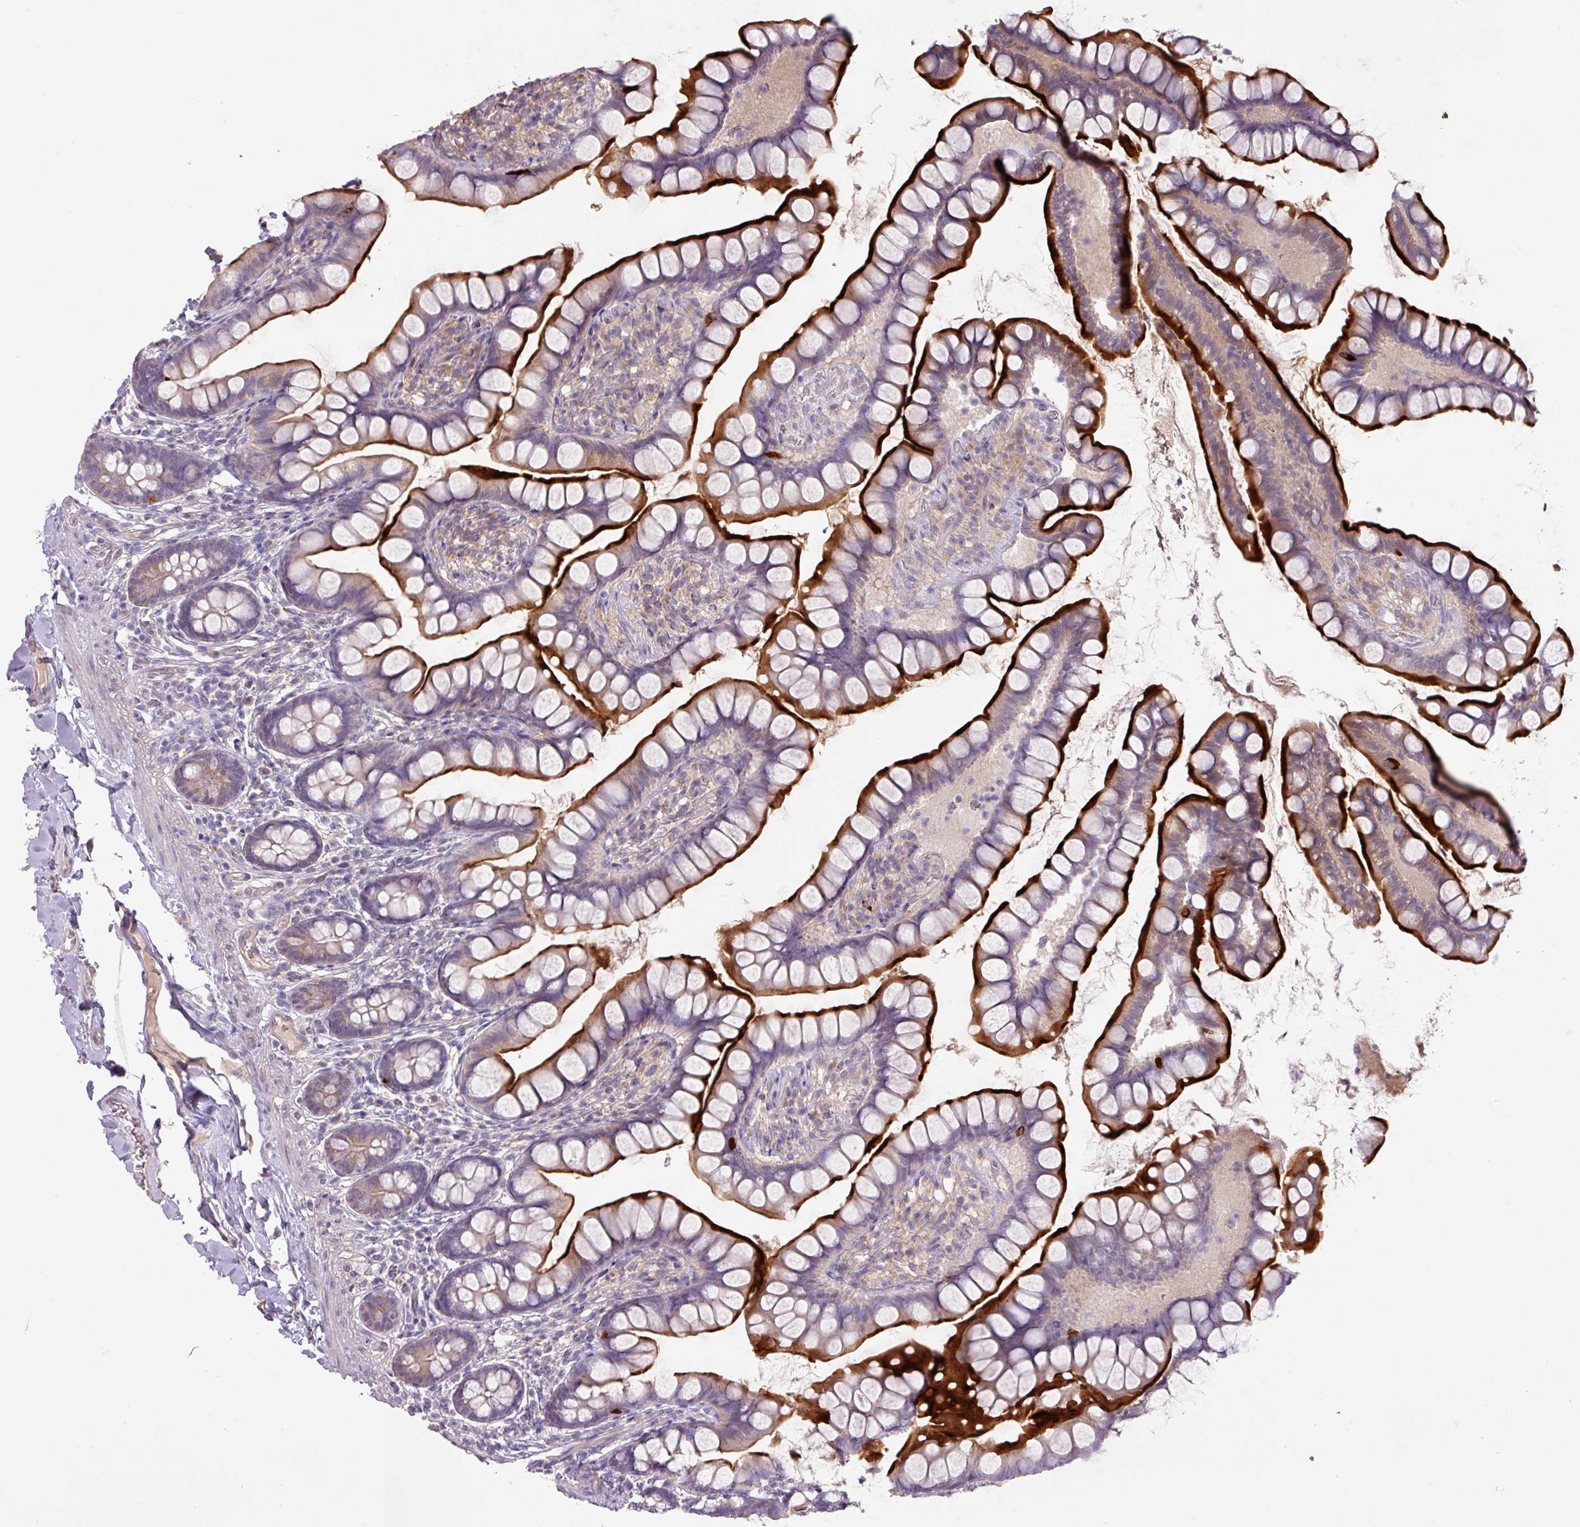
{"staining": {"intensity": "strong", "quantity": ">75%", "location": "cytoplasmic/membranous"}, "tissue": "small intestine", "cell_type": "Glandular cells", "image_type": "normal", "snomed": [{"axis": "morphology", "description": "Normal tissue, NOS"}, {"axis": "topography", "description": "Small intestine"}], "caption": "Immunohistochemical staining of normal small intestine displays high levels of strong cytoplasmic/membranous staining in about >75% of glandular cells. (DAB IHC, brown staining for protein, blue staining for nuclei).", "gene": "PRADC1", "patient": {"sex": "male", "age": 70}}